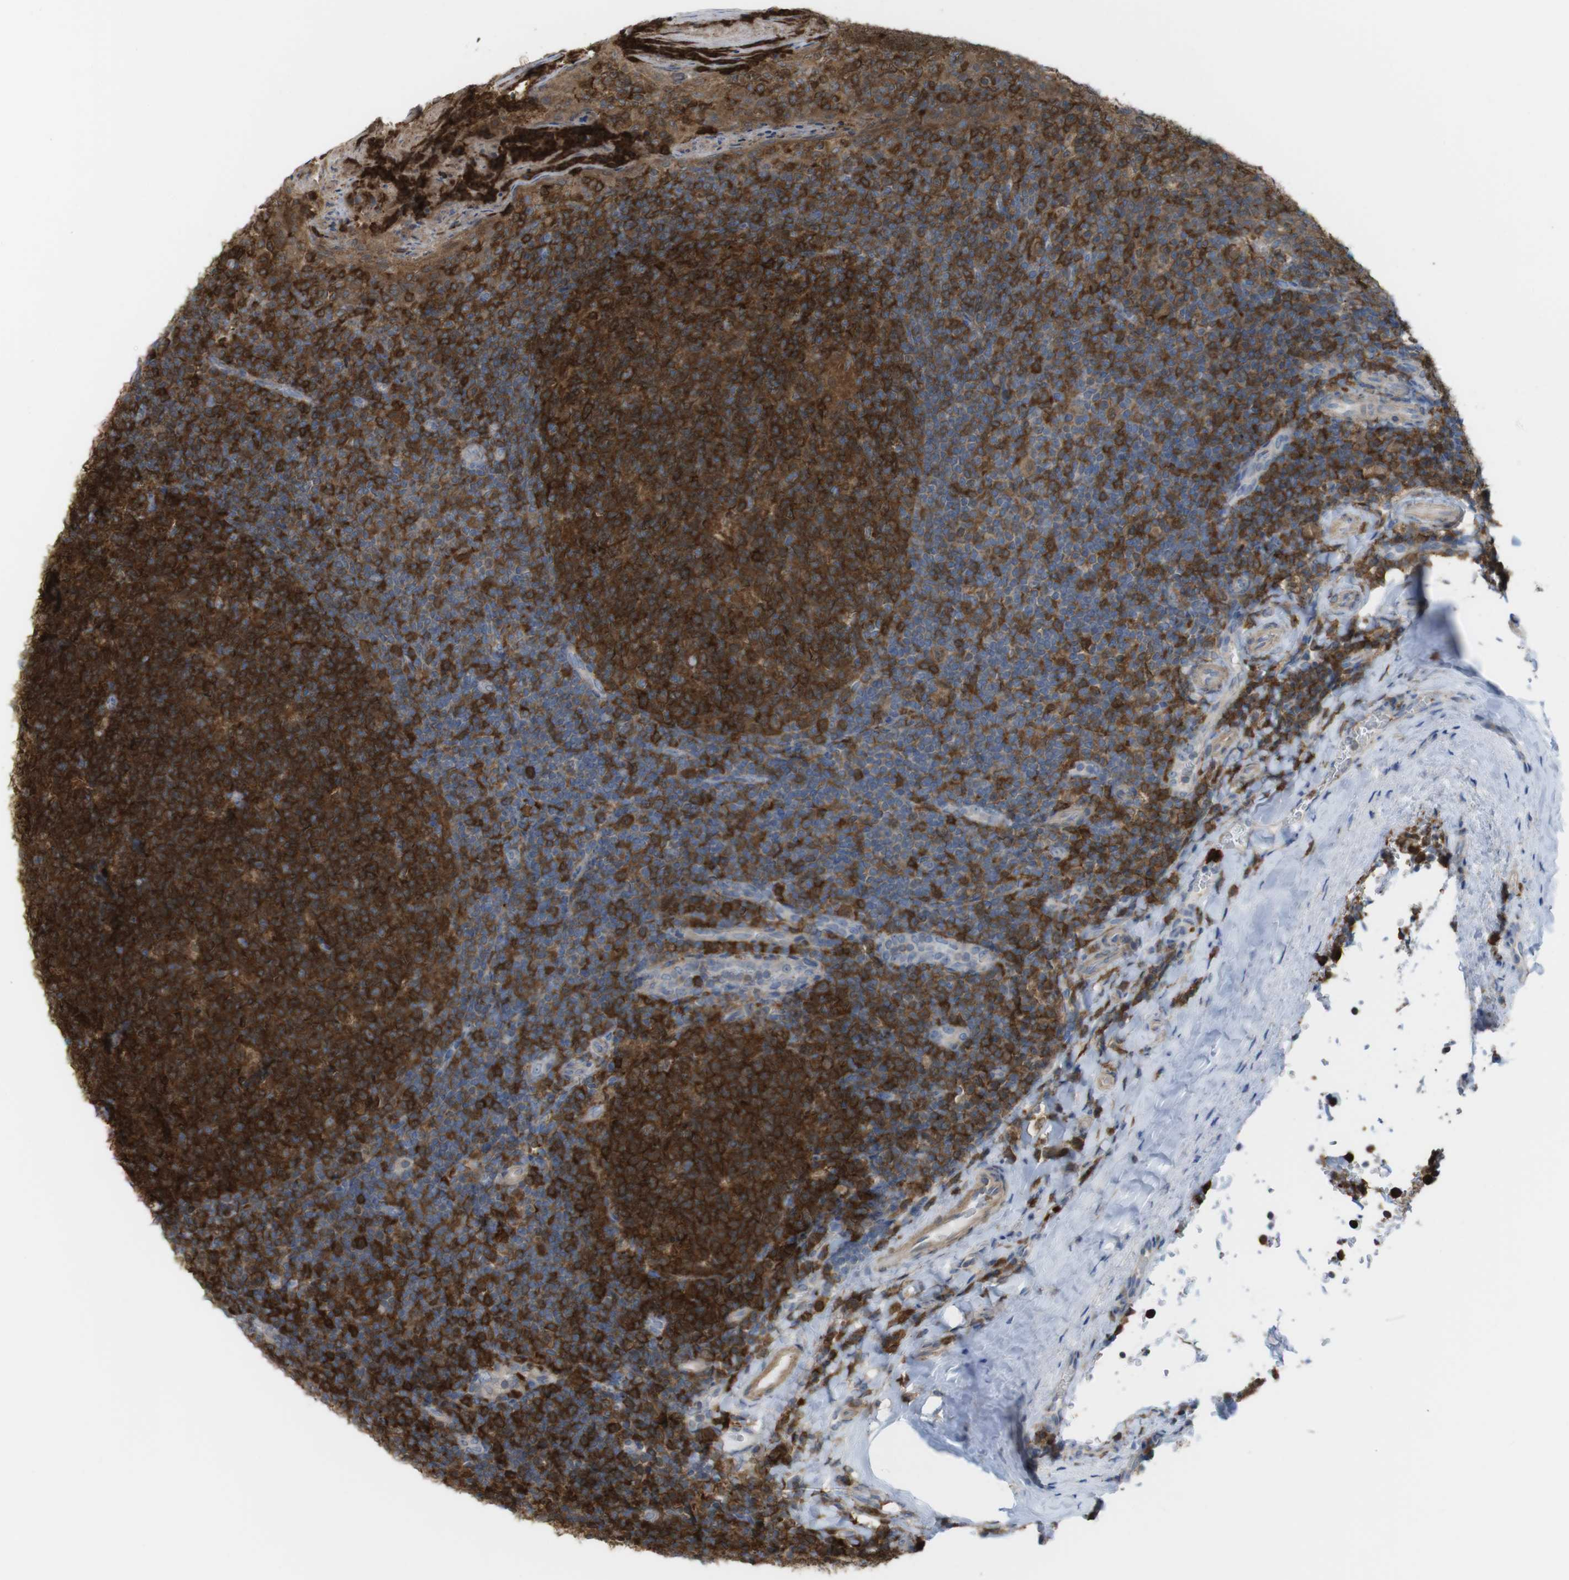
{"staining": {"intensity": "strong", "quantity": ">75%", "location": "cytoplasmic/membranous"}, "tissue": "tonsil", "cell_type": "Germinal center cells", "image_type": "normal", "snomed": [{"axis": "morphology", "description": "Normal tissue, NOS"}, {"axis": "topography", "description": "Tonsil"}], "caption": "The photomicrograph reveals immunohistochemical staining of unremarkable tonsil. There is strong cytoplasmic/membranous staining is identified in about >75% of germinal center cells.", "gene": "PRKCD", "patient": {"sex": "male", "age": 17}}